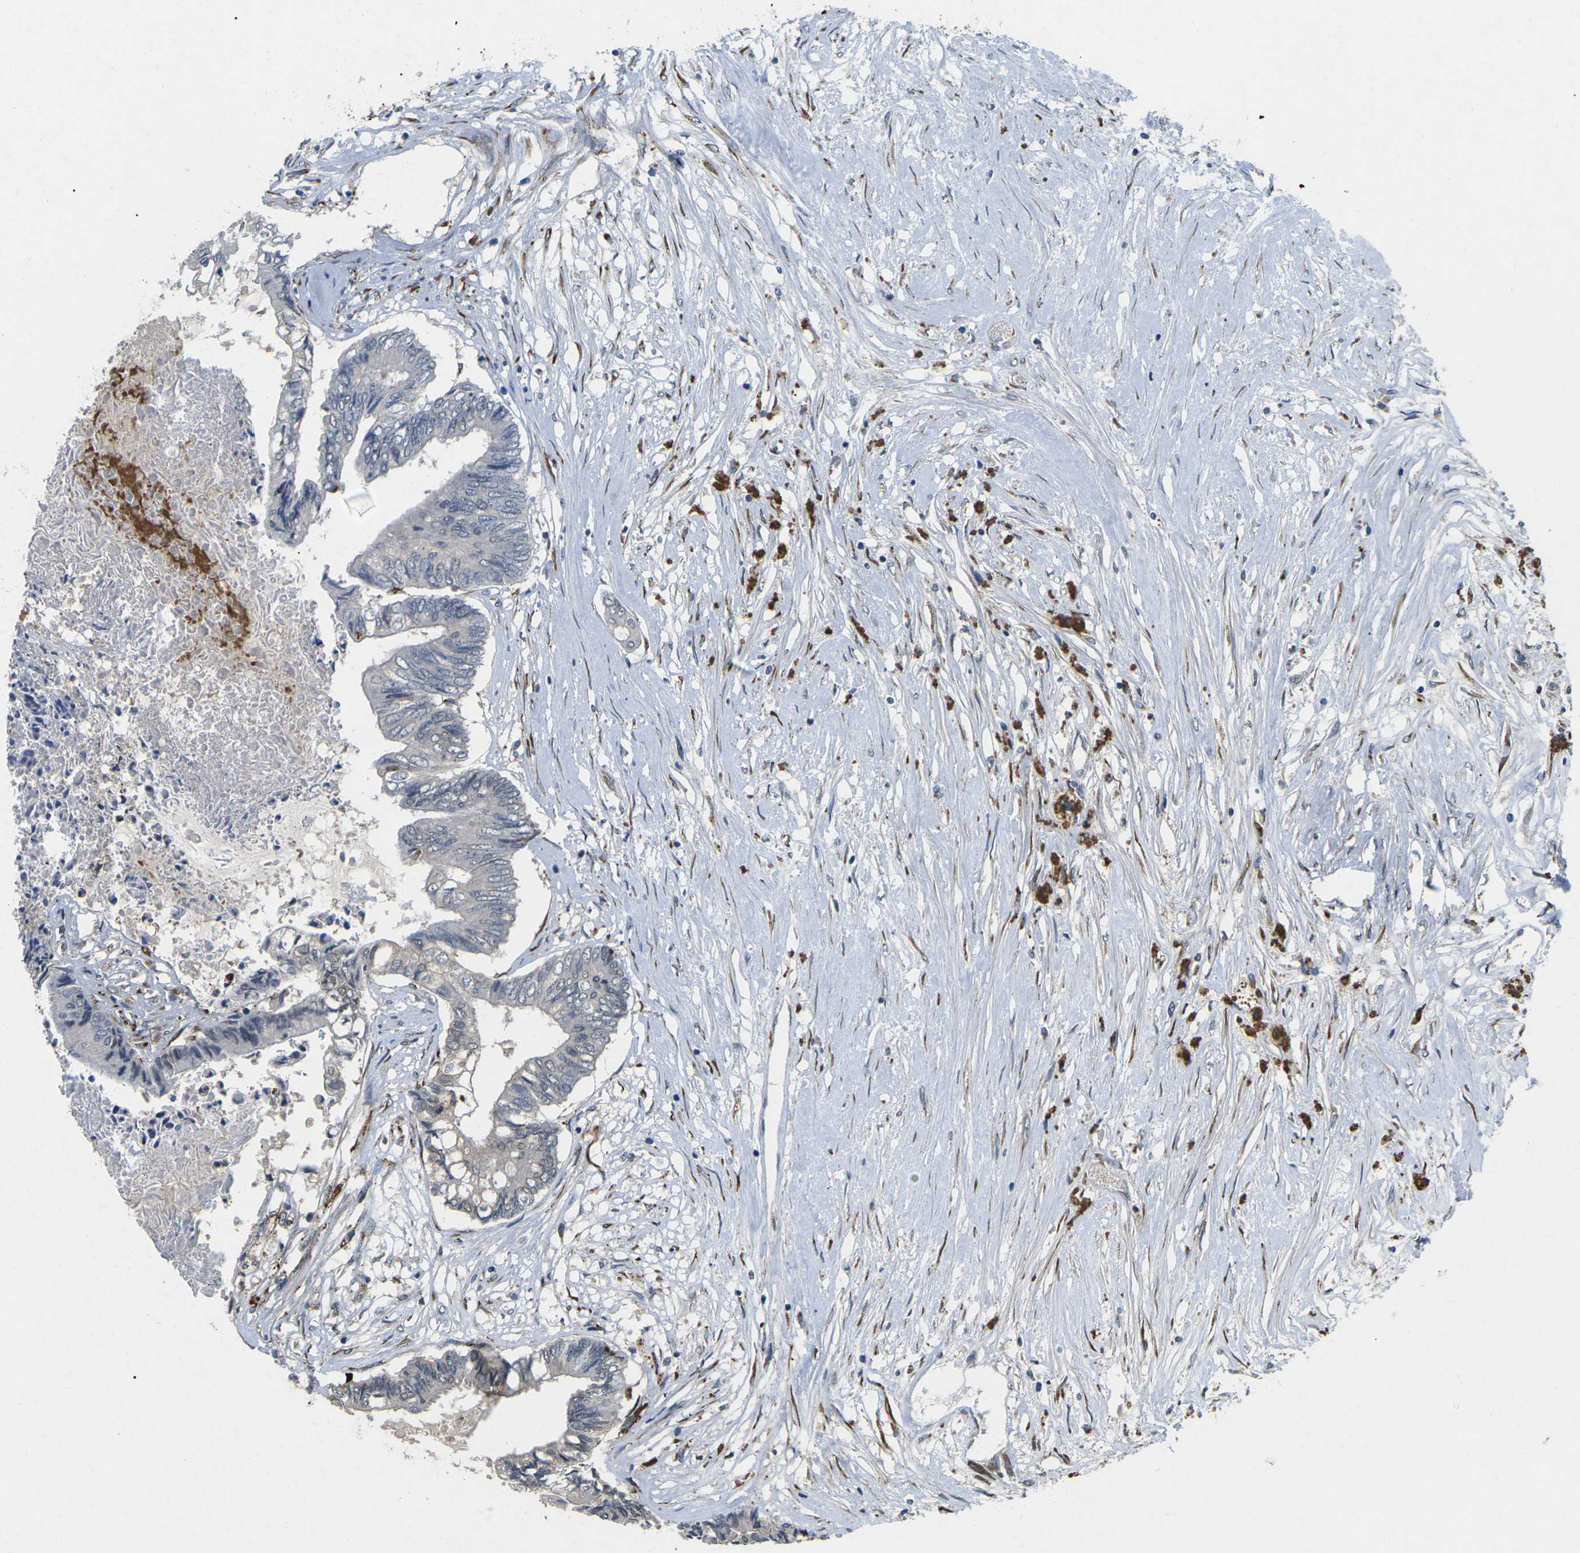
{"staining": {"intensity": "negative", "quantity": "none", "location": "none"}, "tissue": "colorectal cancer", "cell_type": "Tumor cells", "image_type": "cancer", "snomed": [{"axis": "morphology", "description": "Adenocarcinoma, NOS"}, {"axis": "topography", "description": "Rectum"}], "caption": "There is no significant expression in tumor cells of adenocarcinoma (colorectal).", "gene": "SCNN1B", "patient": {"sex": "male", "age": 63}}